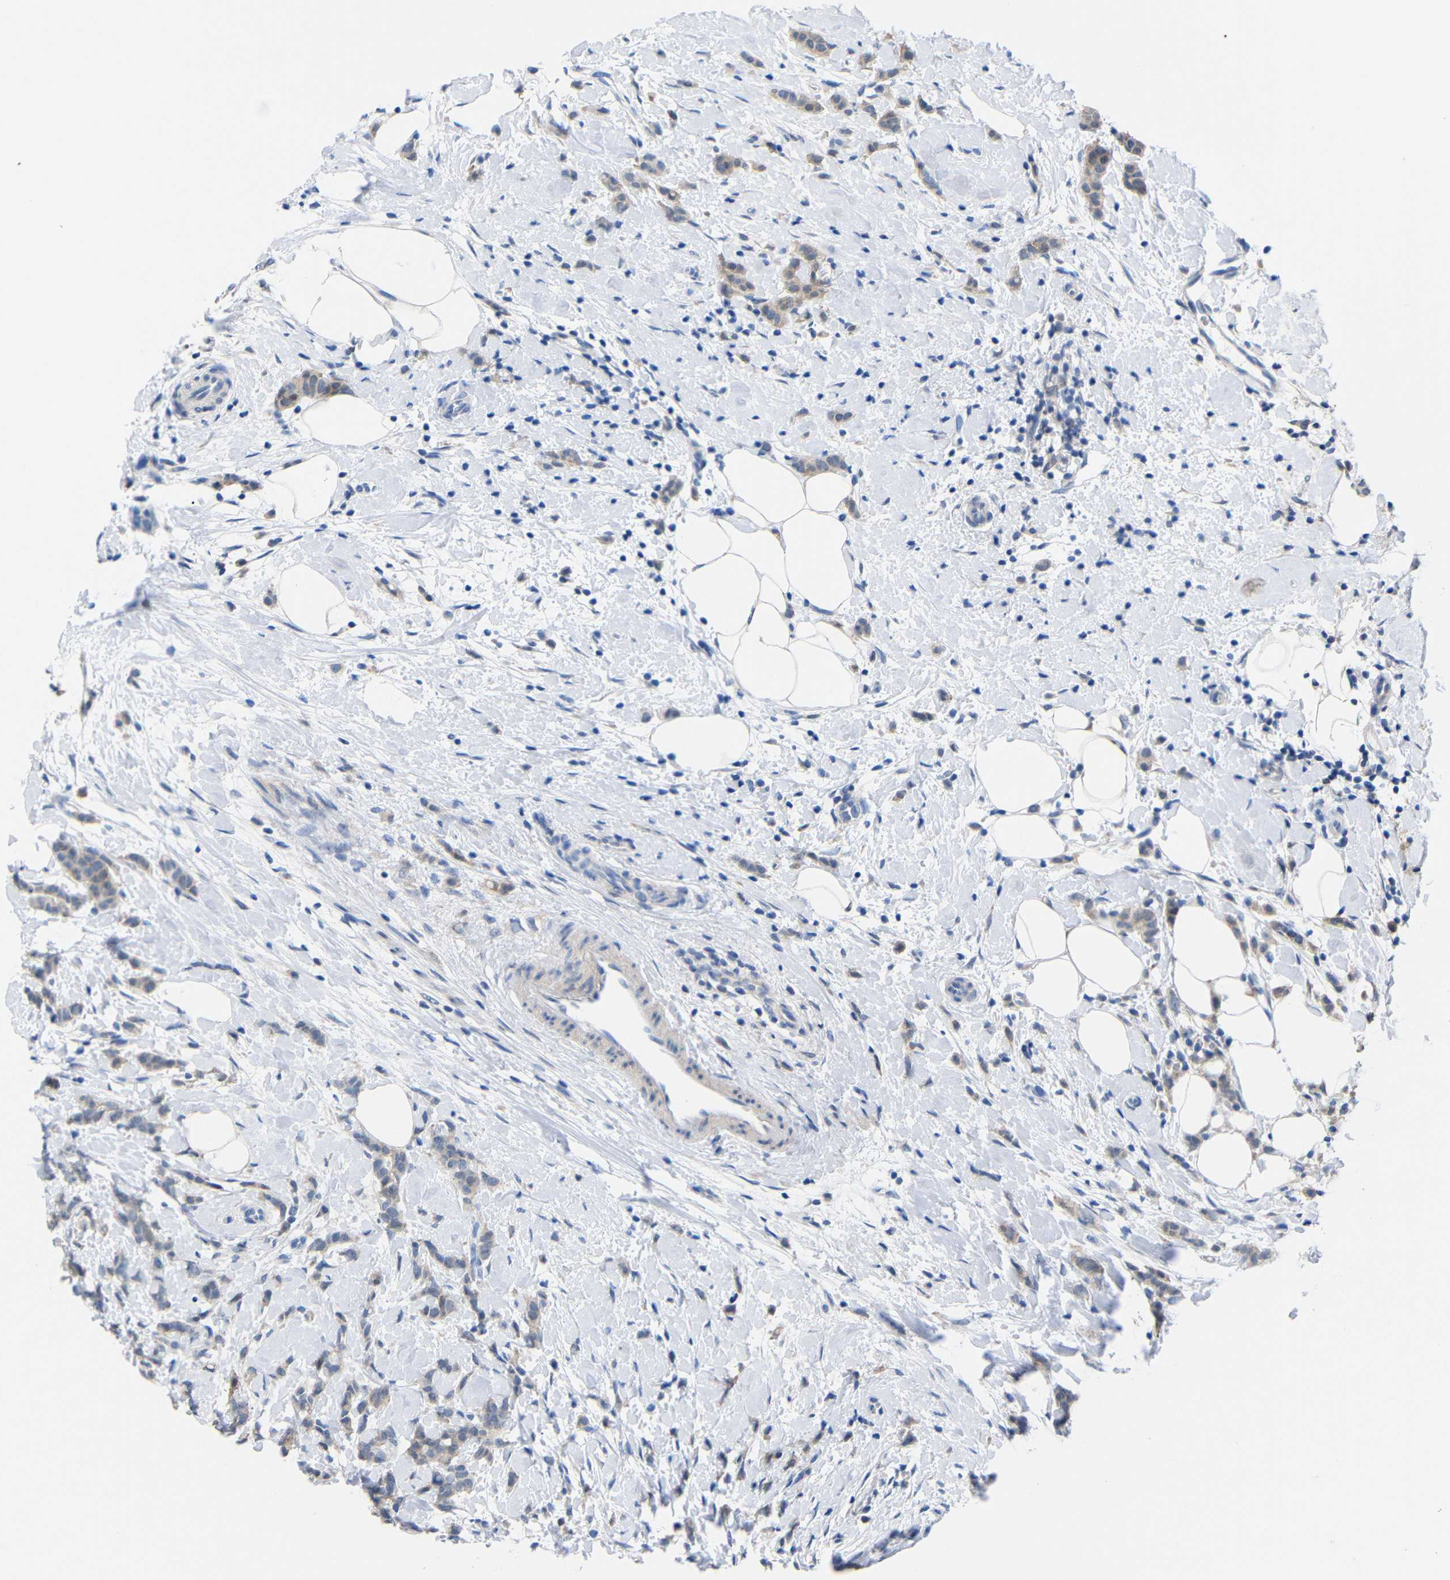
{"staining": {"intensity": "weak", "quantity": "25%-75%", "location": "cytoplasmic/membranous"}, "tissue": "breast cancer", "cell_type": "Tumor cells", "image_type": "cancer", "snomed": [{"axis": "morphology", "description": "Lobular carcinoma, in situ"}, {"axis": "morphology", "description": "Lobular carcinoma"}, {"axis": "topography", "description": "Breast"}], "caption": "Protein expression analysis of breast cancer exhibits weak cytoplasmic/membranous positivity in approximately 25%-75% of tumor cells. The staining was performed using DAB (3,3'-diaminobenzidine) to visualize the protein expression in brown, while the nuclei were stained in blue with hematoxylin (Magnification: 20x).", "gene": "PEBP1", "patient": {"sex": "female", "age": 41}}